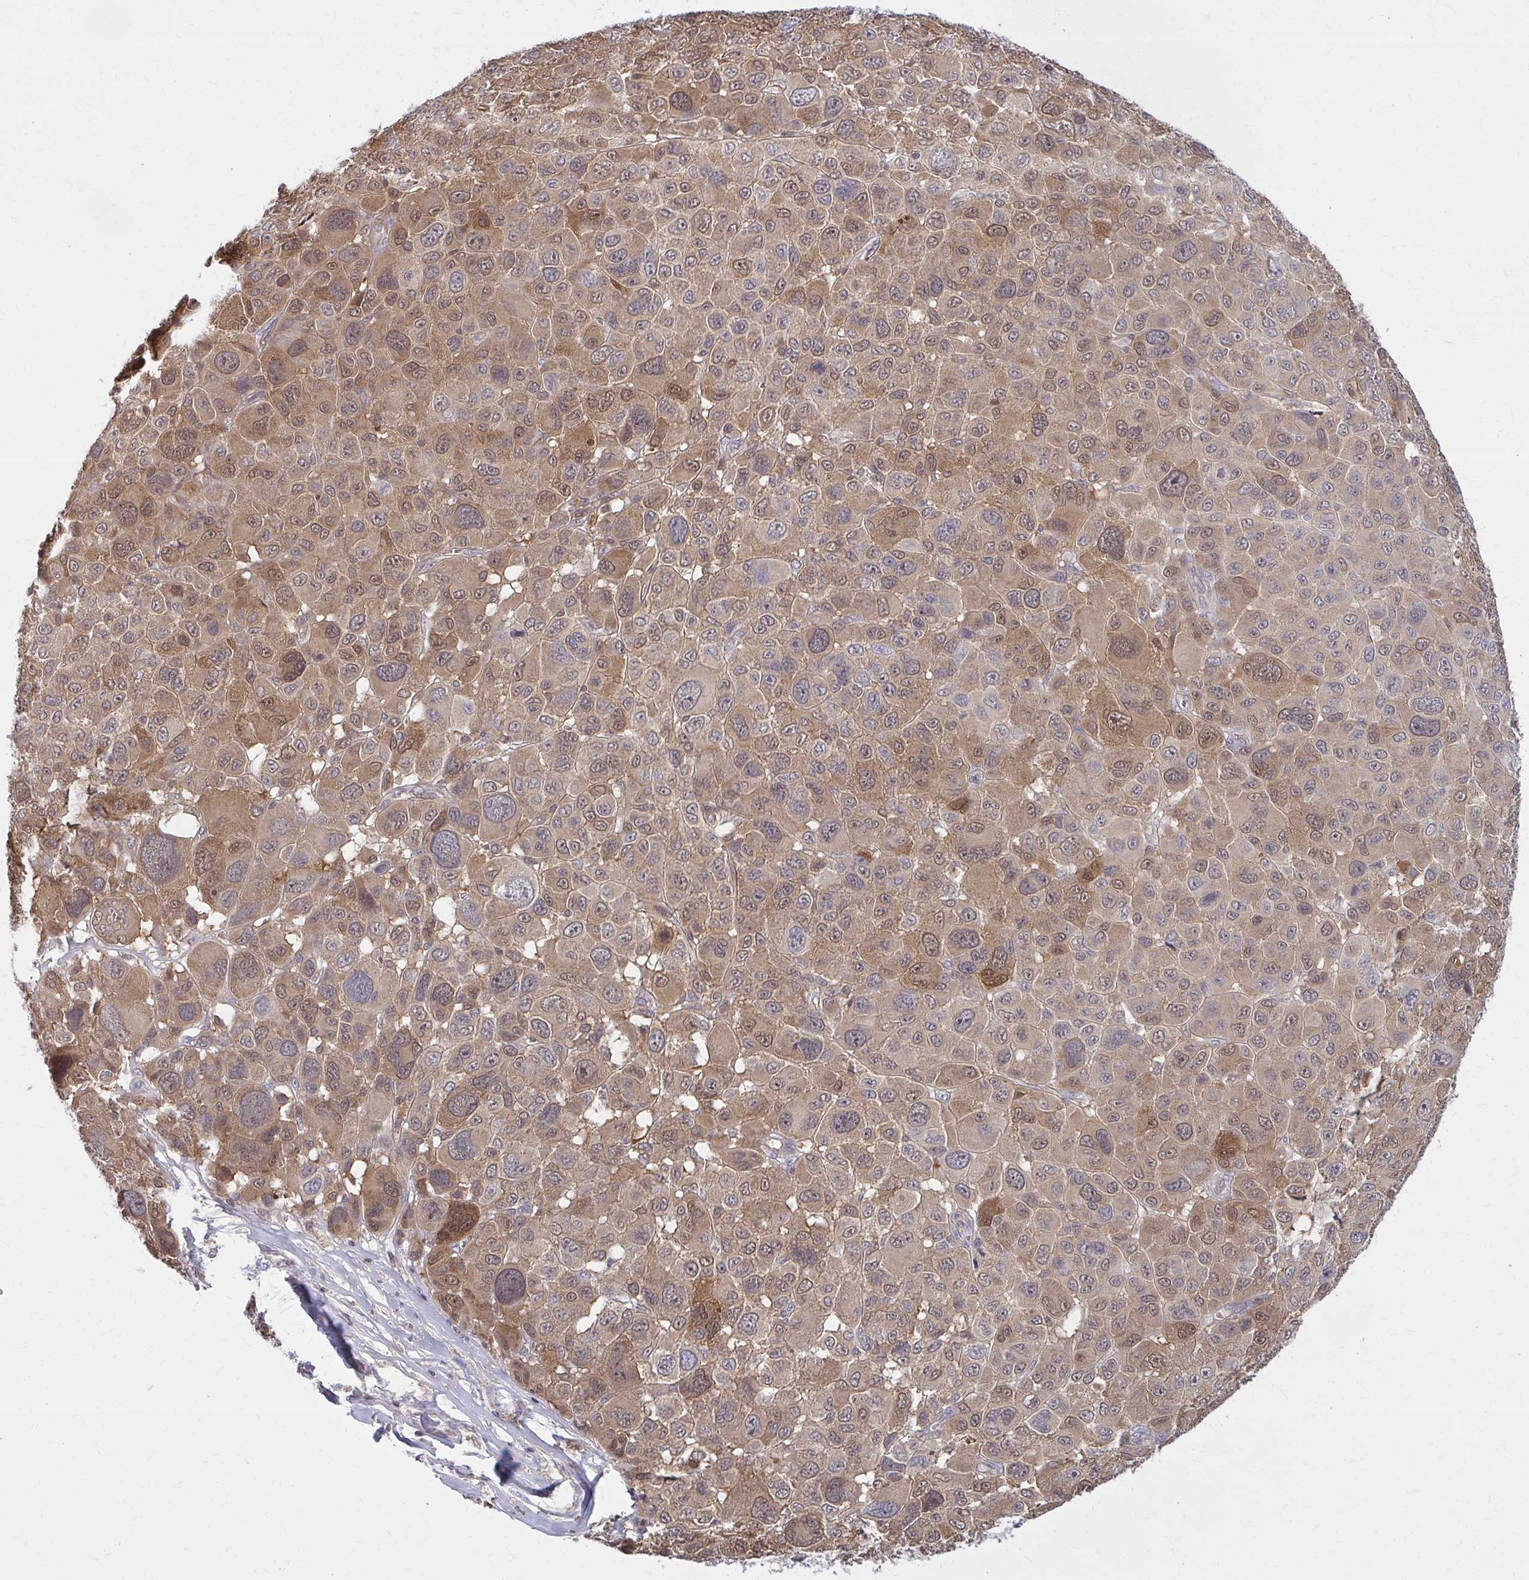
{"staining": {"intensity": "moderate", "quantity": ">75%", "location": "cytoplasmic/membranous"}, "tissue": "melanoma", "cell_type": "Tumor cells", "image_type": "cancer", "snomed": [{"axis": "morphology", "description": "Malignant melanoma, NOS"}, {"axis": "topography", "description": "Skin"}], "caption": "This is an image of immunohistochemistry staining of malignant melanoma, which shows moderate staining in the cytoplasmic/membranous of tumor cells.", "gene": "DBI", "patient": {"sex": "female", "age": 66}}